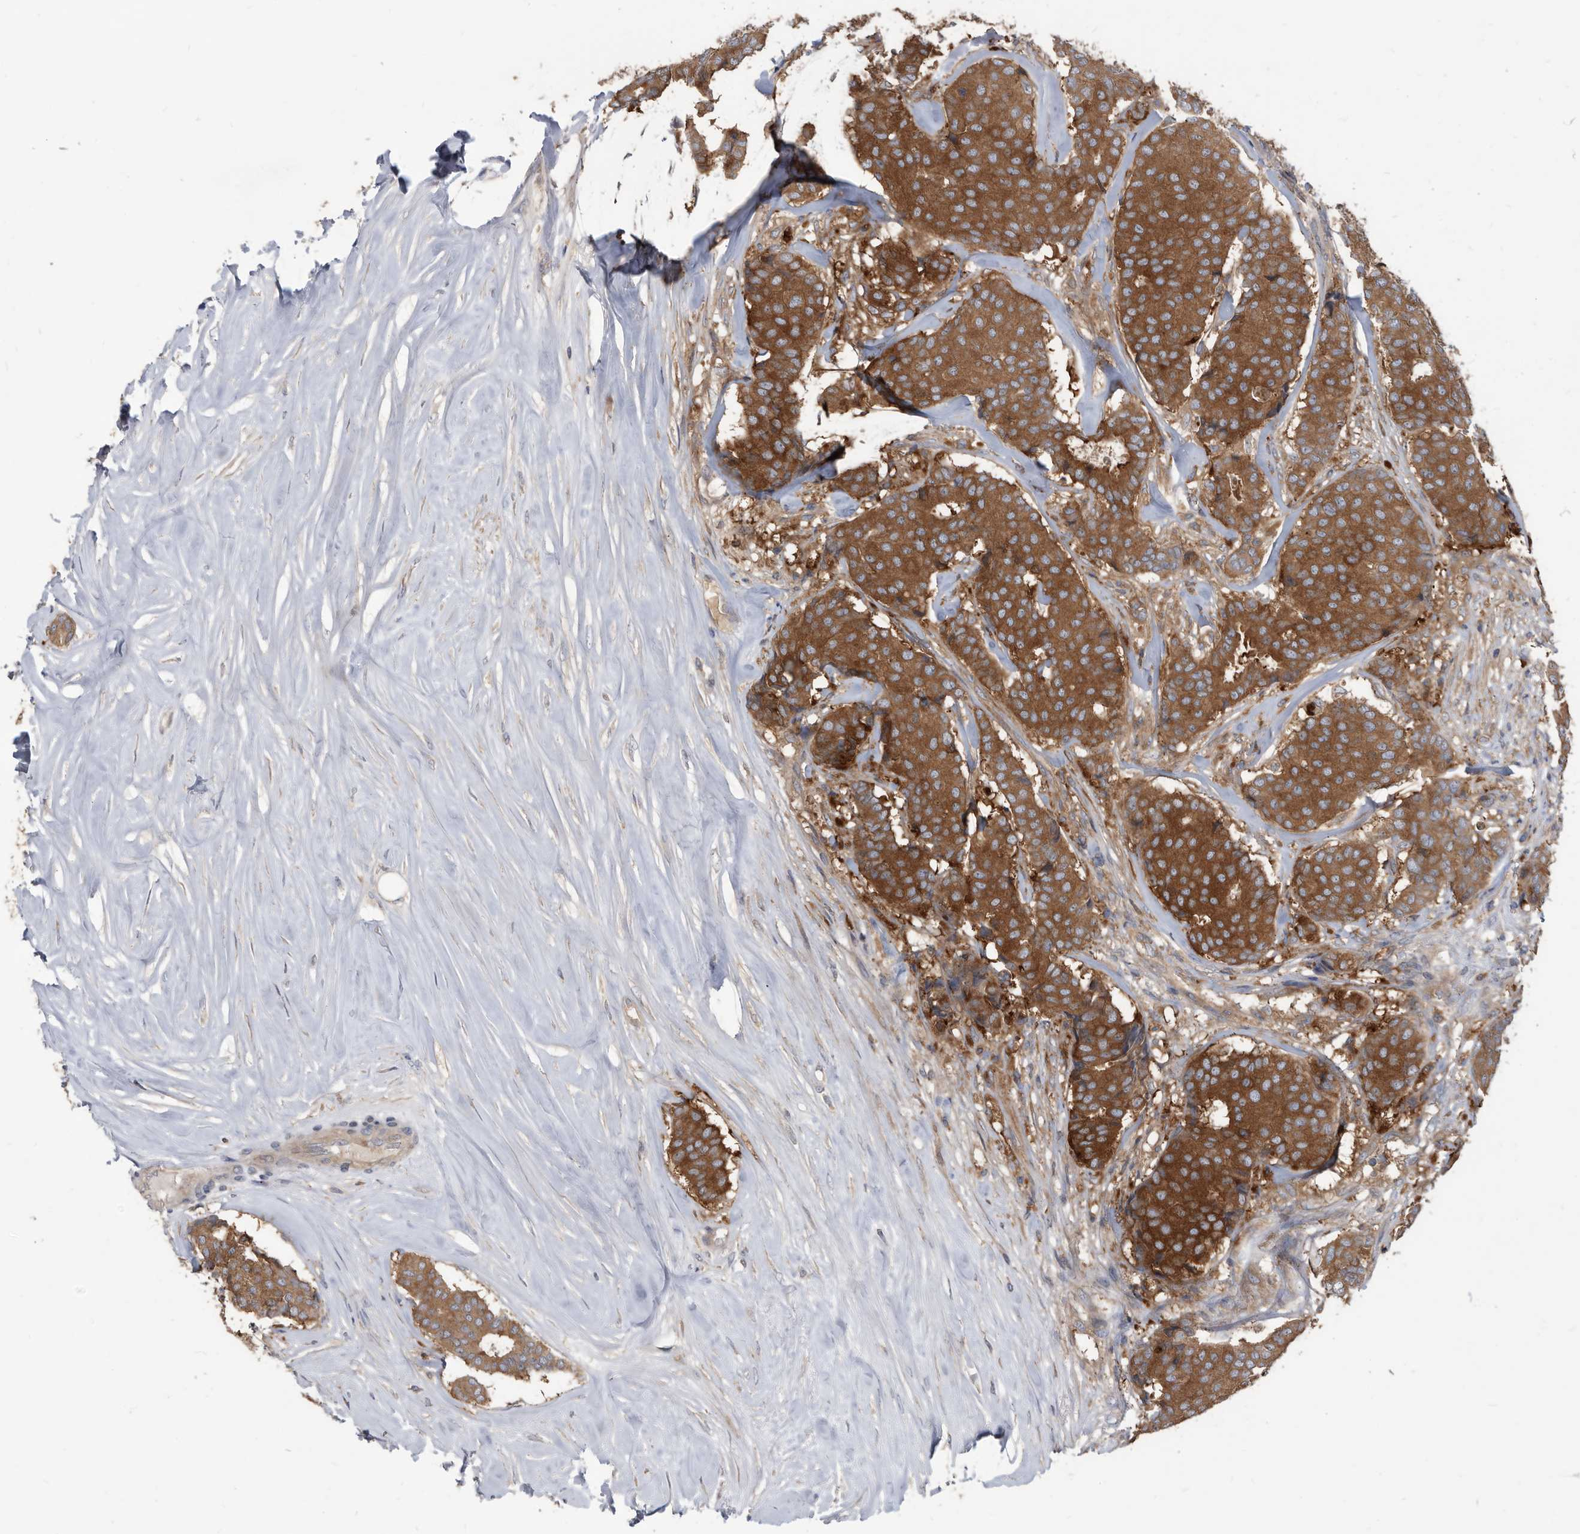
{"staining": {"intensity": "strong", "quantity": ">75%", "location": "cytoplasmic/membranous"}, "tissue": "breast cancer", "cell_type": "Tumor cells", "image_type": "cancer", "snomed": [{"axis": "morphology", "description": "Duct carcinoma"}, {"axis": "topography", "description": "Breast"}], "caption": "Strong cytoplasmic/membranous expression for a protein is seen in about >75% of tumor cells of breast intraductal carcinoma using IHC.", "gene": "APEH", "patient": {"sex": "female", "age": 75}}